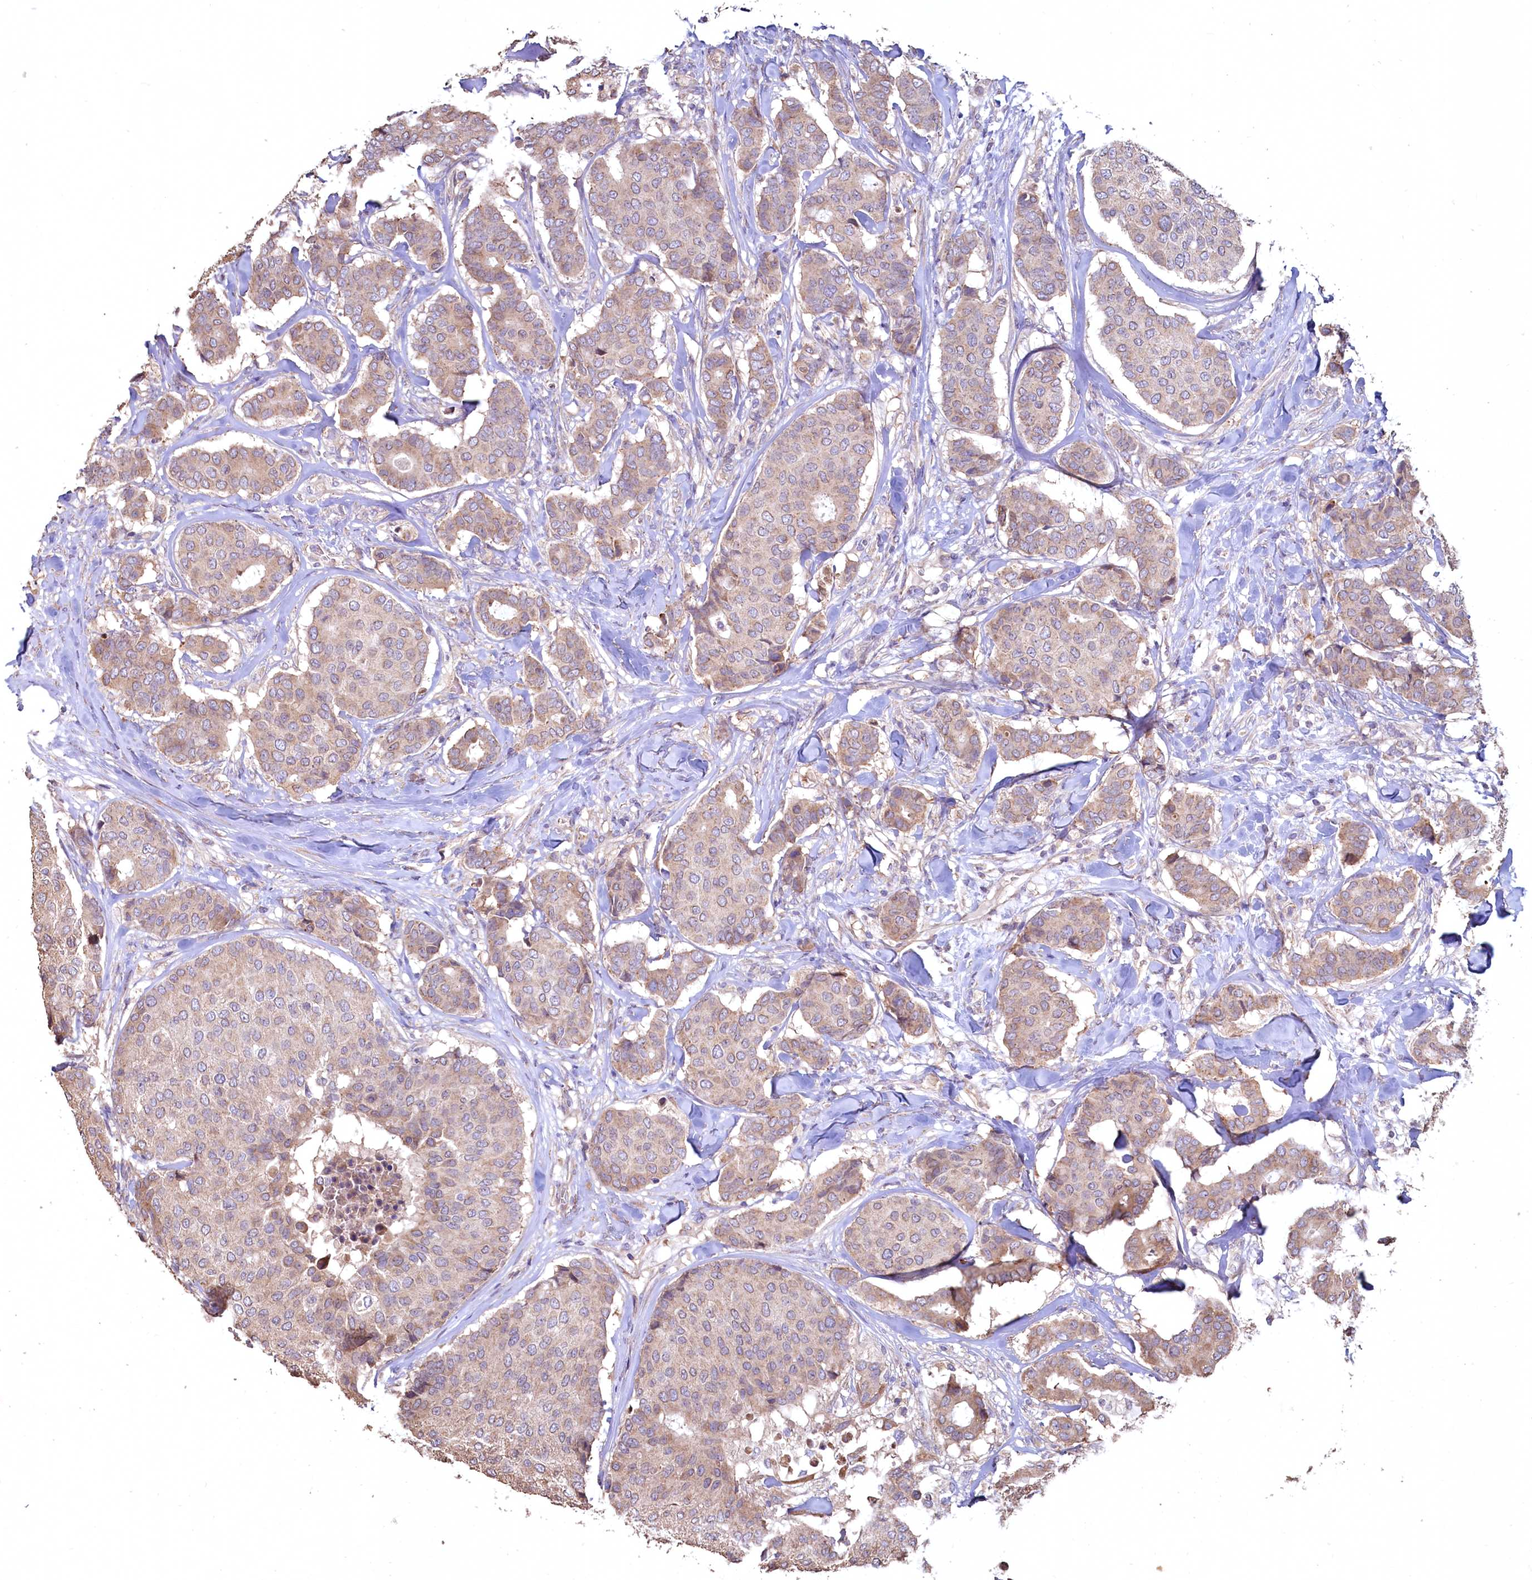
{"staining": {"intensity": "weak", "quantity": "<25%", "location": "cytoplasmic/membranous"}, "tissue": "breast cancer", "cell_type": "Tumor cells", "image_type": "cancer", "snomed": [{"axis": "morphology", "description": "Duct carcinoma"}, {"axis": "topography", "description": "Breast"}], "caption": "Breast cancer stained for a protein using IHC exhibits no positivity tumor cells.", "gene": "FUNDC1", "patient": {"sex": "female", "age": 75}}